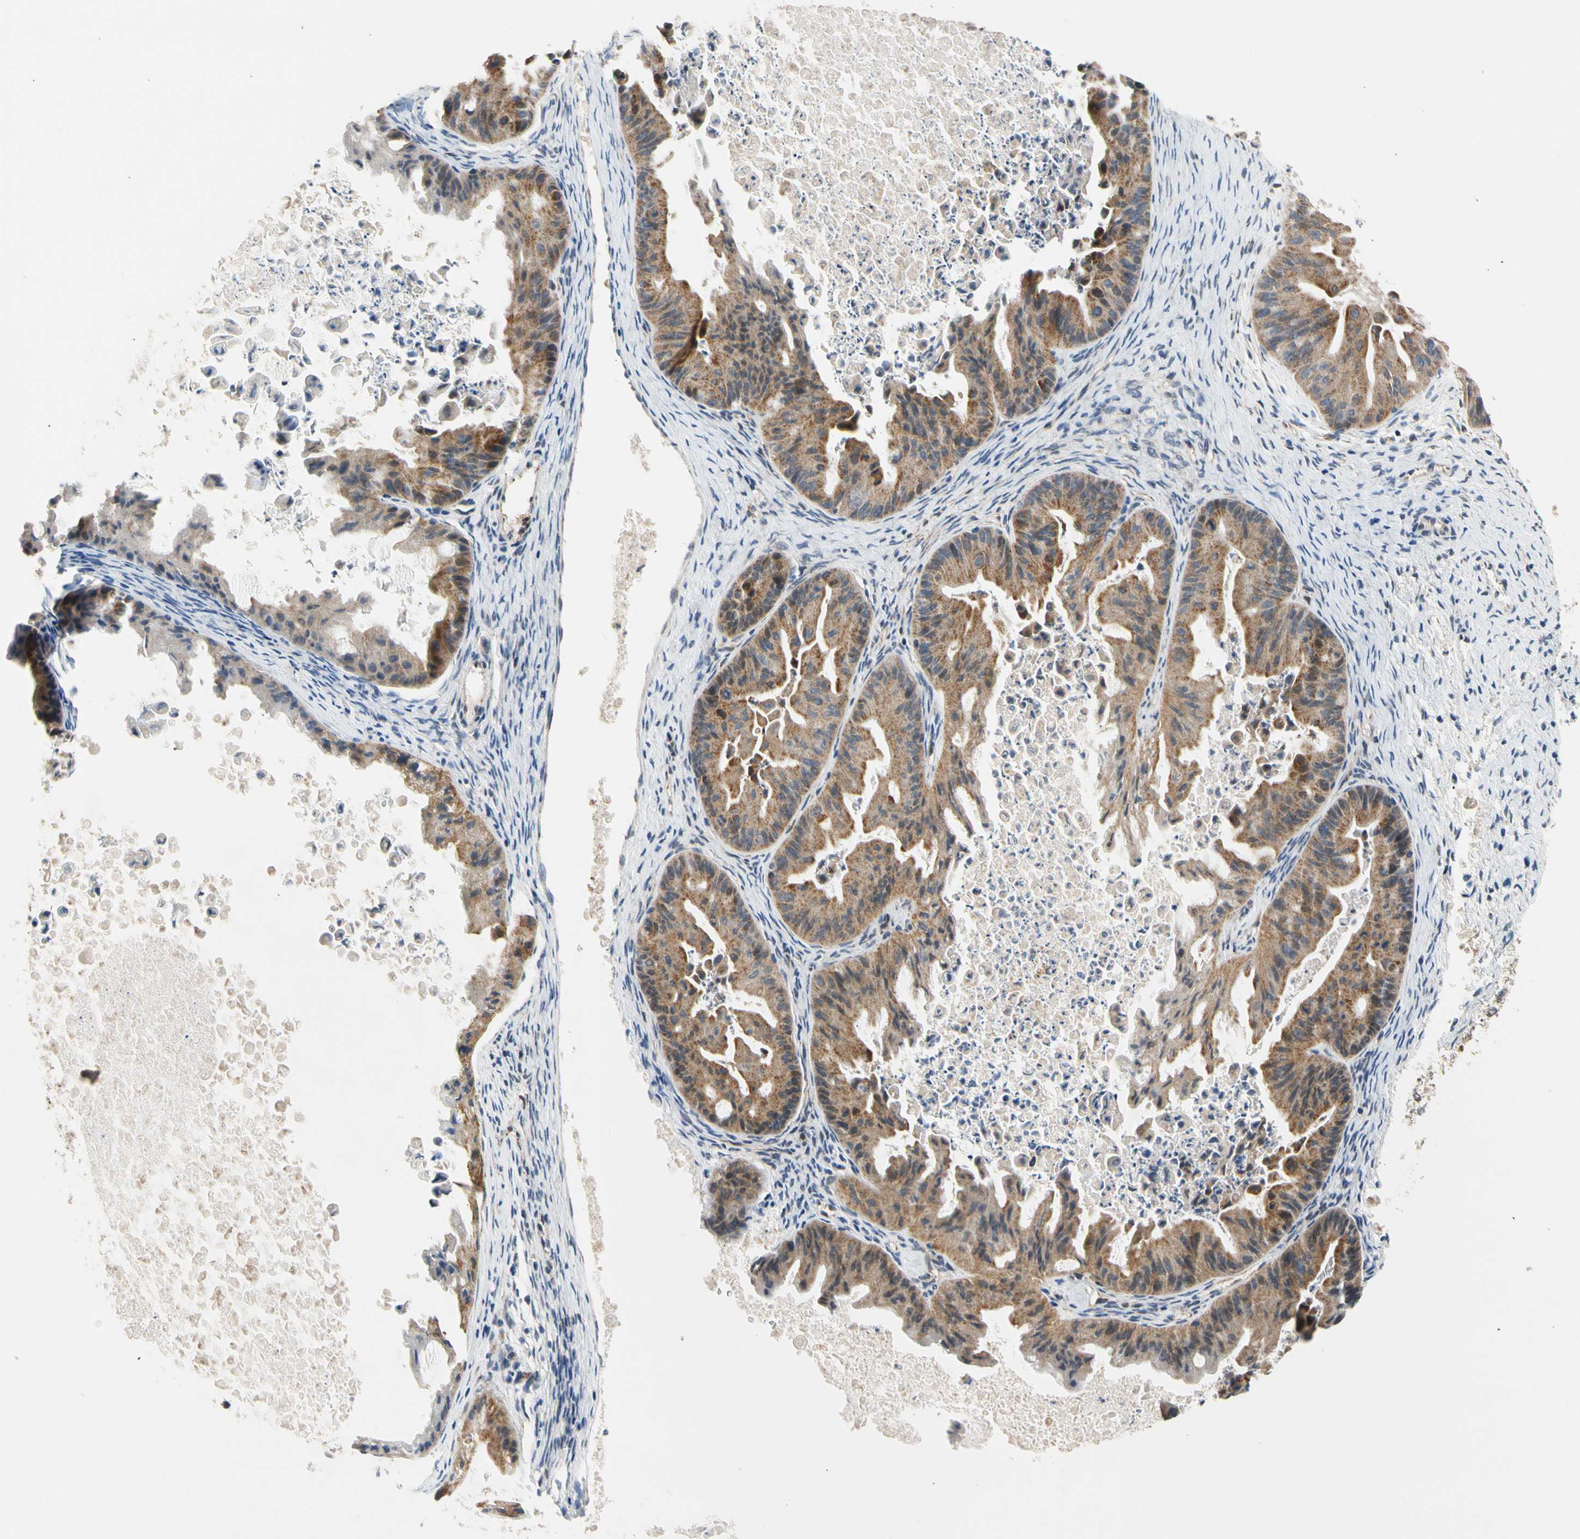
{"staining": {"intensity": "moderate", "quantity": ">75%", "location": "cytoplasmic/membranous"}, "tissue": "ovarian cancer", "cell_type": "Tumor cells", "image_type": "cancer", "snomed": [{"axis": "morphology", "description": "Cystadenocarcinoma, mucinous, NOS"}, {"axis": "topography", "description": "Ovary"}], "caption": "Immunohistochemical staining of ovarian cancer (mucinous cystadenocarcinoma) reveals medium levels of moderate cytoplasmic/membranous protein staining in approximately >75% of tumor cells. The staining was performed using DAB (3,3'-diaminobenzidine) to visualize the protein expression in brown, while the nuclei were stained in blue with hematoxylin (Magnification: 20x).", "gene": "KHDC4", "patient": {"sex": "female", "age": 37}}